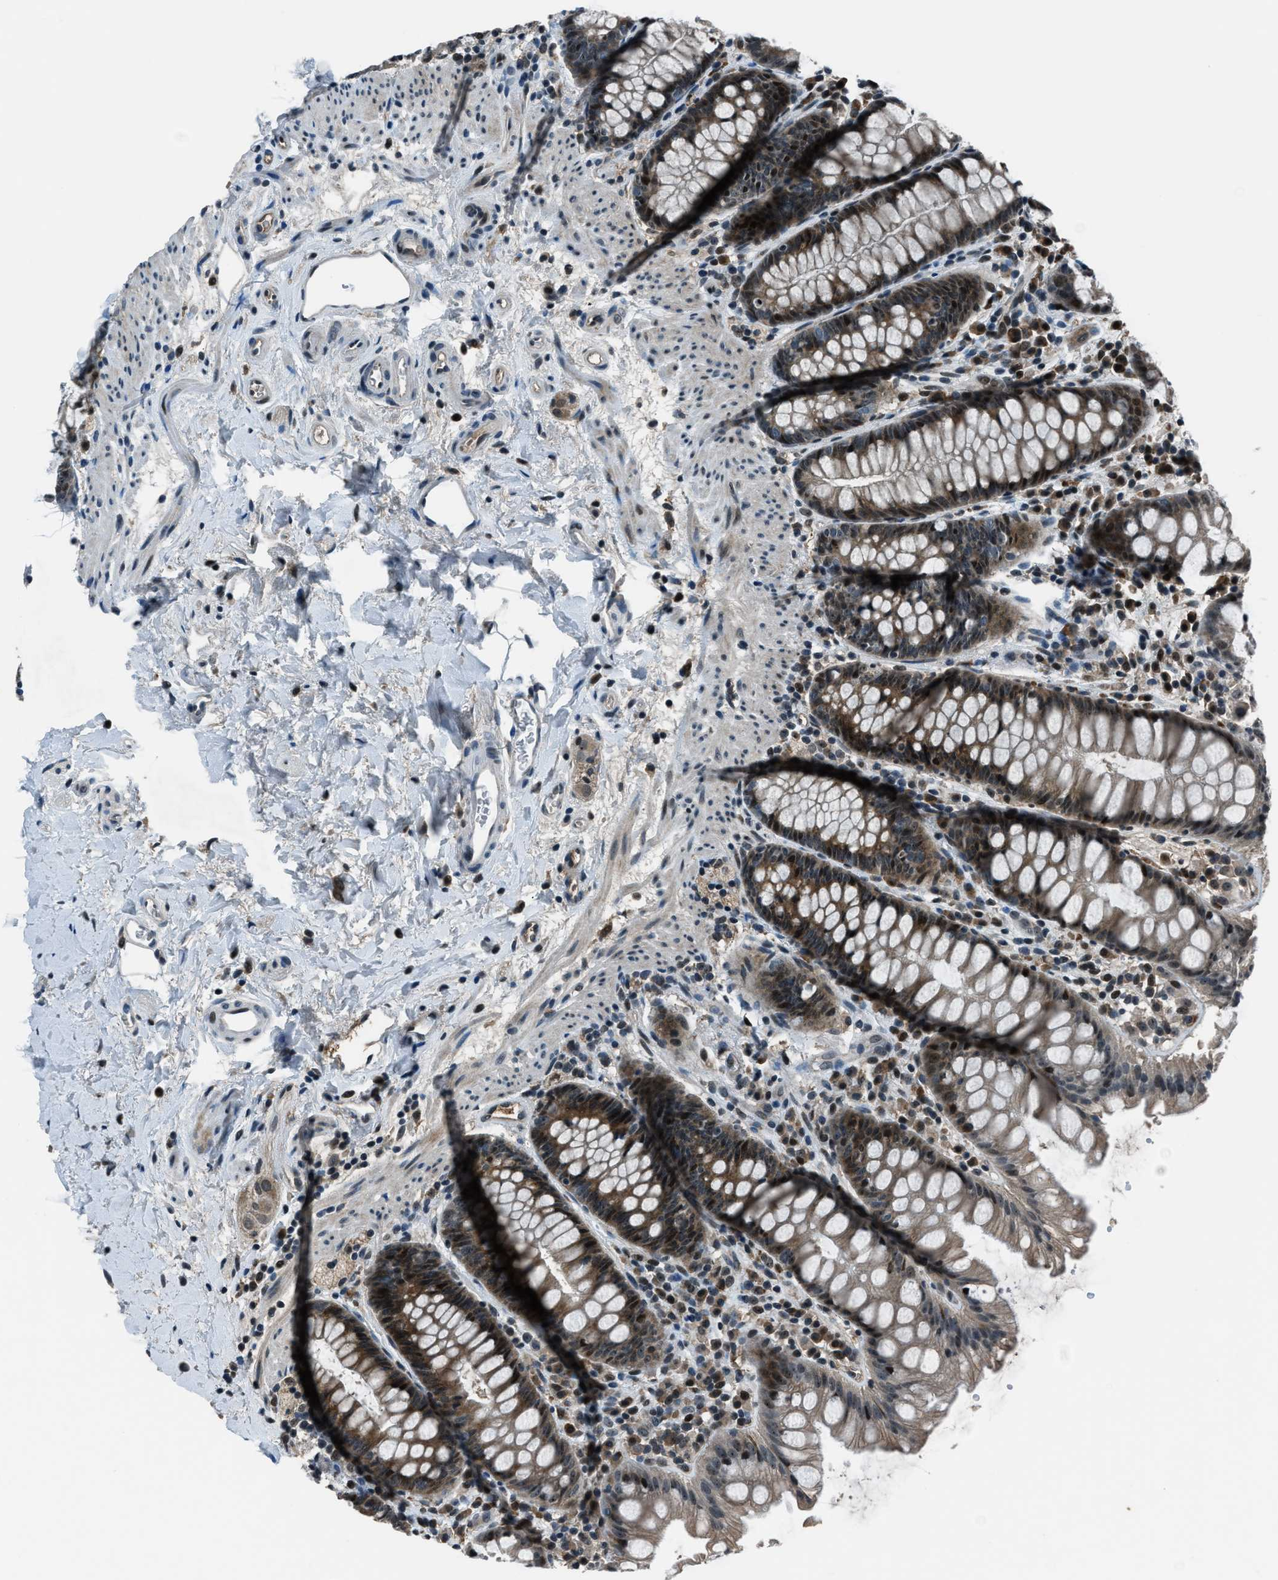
{"staining": {"intensity": "moderate", "quantity": "25%-75%", "location": "cytoplasmic/membranous,nuclear"}, "tissue": "rectum", "cell_type": "Glandular cells", "image_type": "normal", "snomed": [{"axis": "morphology", "description": "Normal tissue, NOS"}, {"axis": "topography", "description": "Rectum"}], "caption": "This photomicrograph shows normal rectum stained with immunohistochemistry (IHC) to label a protein in brown. The cytoplasmic/membranous,nuclear of glandular cells show moderate positivity for the protein. Nuclei are counter-stained blue.", "gene": "ACTL9", "patient": {"sex": "female", "age": 65}}